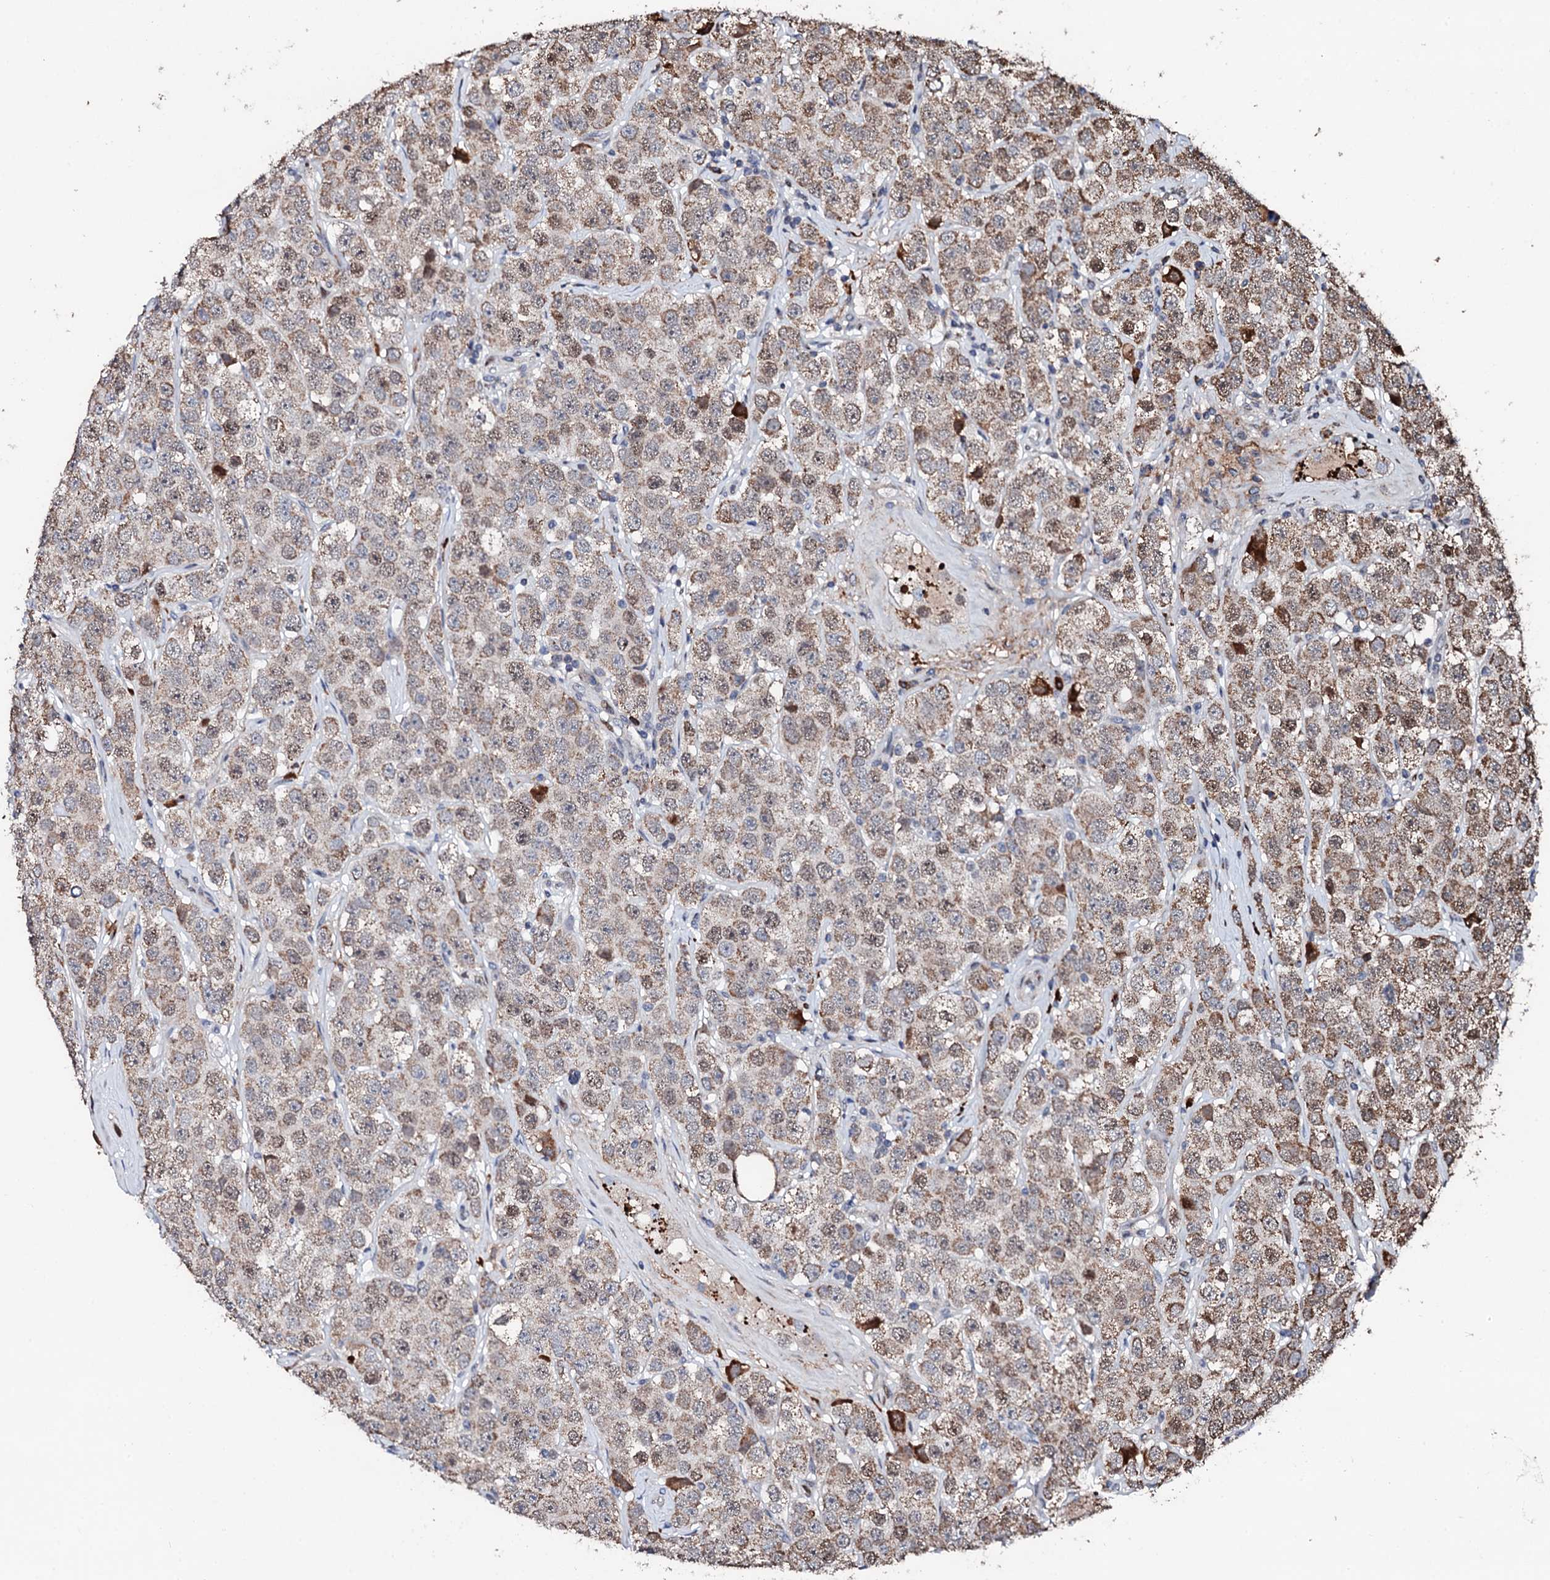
{"staining": {"intensity": "moderate", "quantity": "25%-75%", "location": "cytoplasmic/membranous,nuclear"}, "tissue": "testis cancer", "cell_type": "Tumor cells", "image_type": "cancer", "snomed": [{"axis": "morphology", "description": "Seminoma, NOS"}, {"axis": "topography", "description": "Testis"}], "caption": "Protein expression analysis of human seminoma (testis) reveals moderate cytoplasmic/membranous and nuclear positivity in about 25%-75% of tumor cells.", "gene": "KIF18A", "patient": {"sex": "male", "age": 28}}